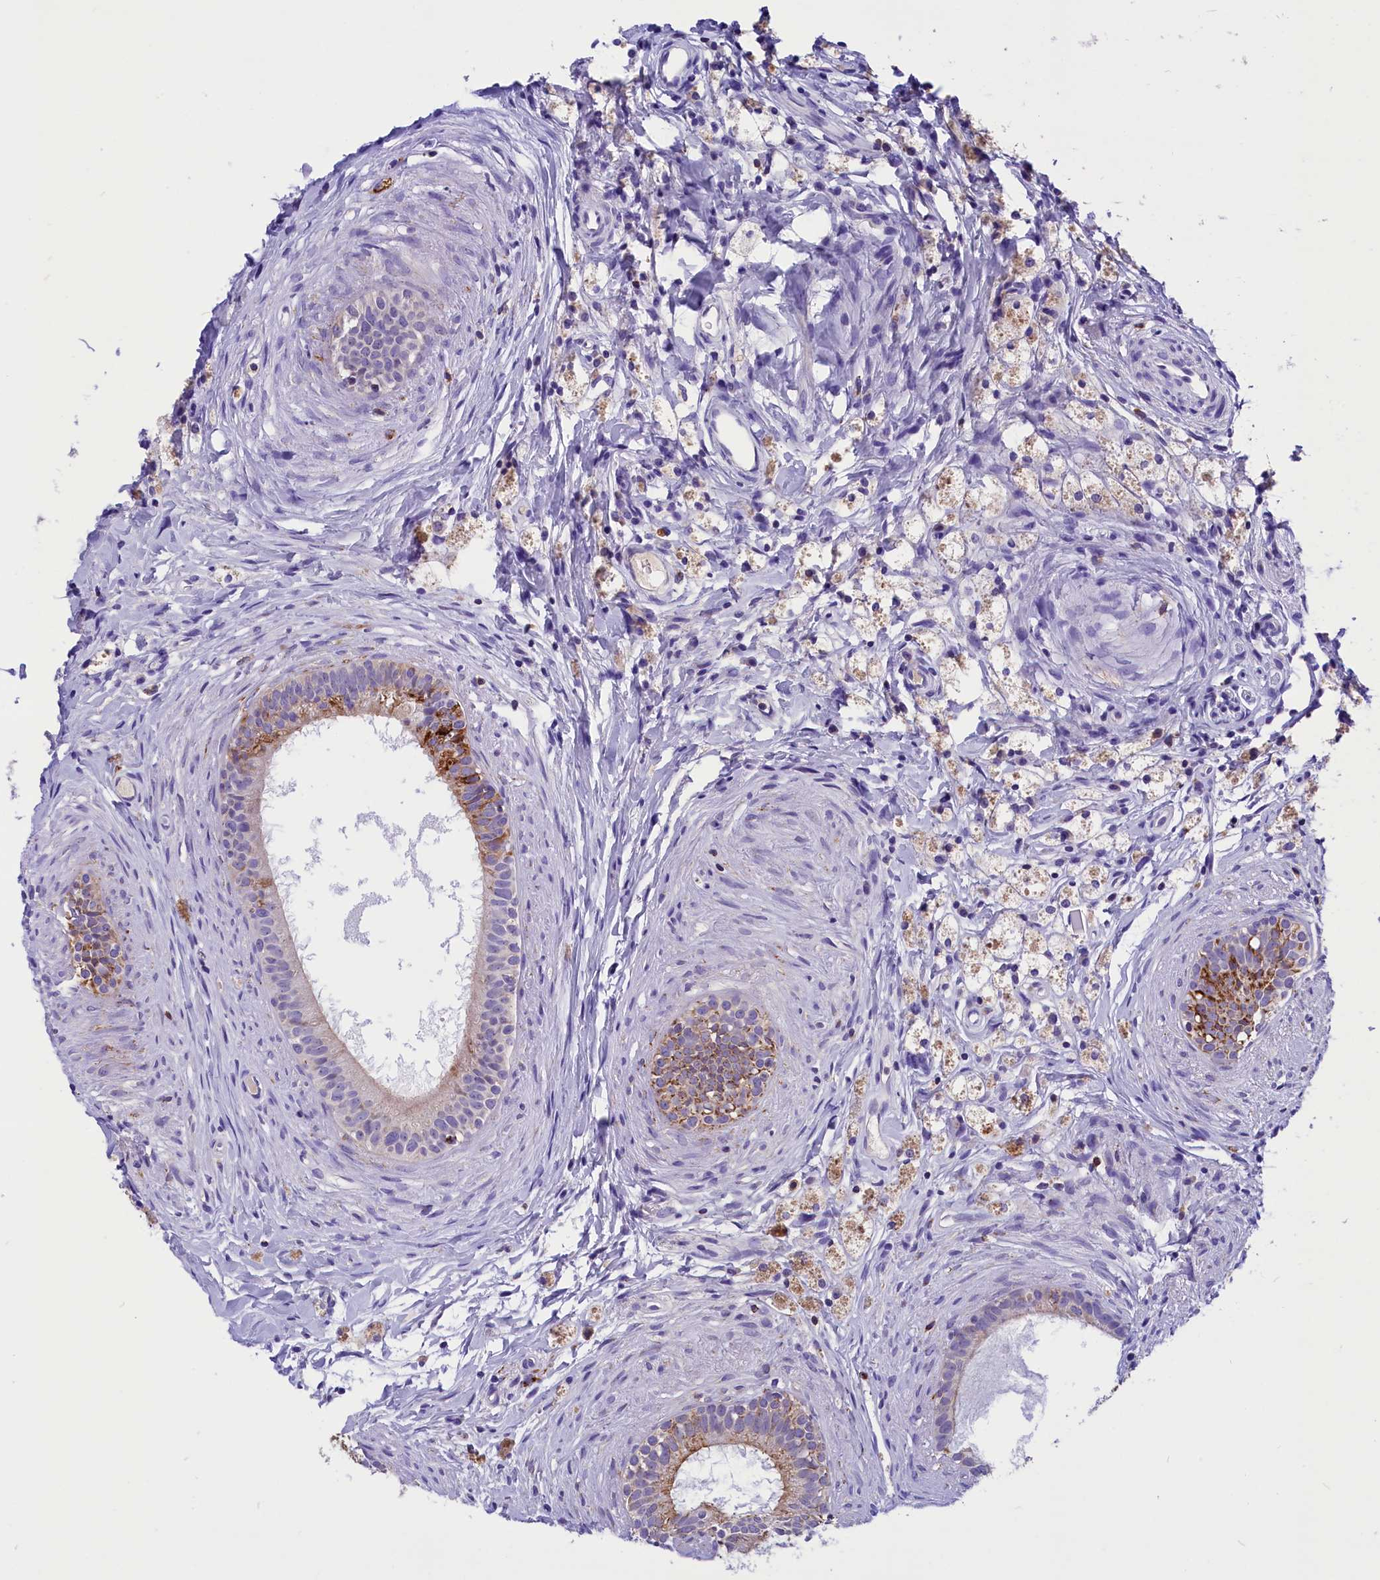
{"staining": {"intensity": "moderate", "quantity": "<25%", "location": "cytoplasmic/membranous"}, "tissue": "epididymis", "cell_type": "Glandular cells", "image_type": "normal", "snomed": [{"axis": "morphology", "description": "Normal tissue, NOS"}, {"axis": "topography", "description": "Epididymis"}], "caption": "Normal epididymis was stained to show a protein in brown. There is low levels of moderate cytoplasmic/membranous positivity in approximately <25% of glandular cells. (DAB IHC with brightfield microscopy, high magnification).", "gene": "ABAT", "patient": {"sex": "male", "age": 80}}